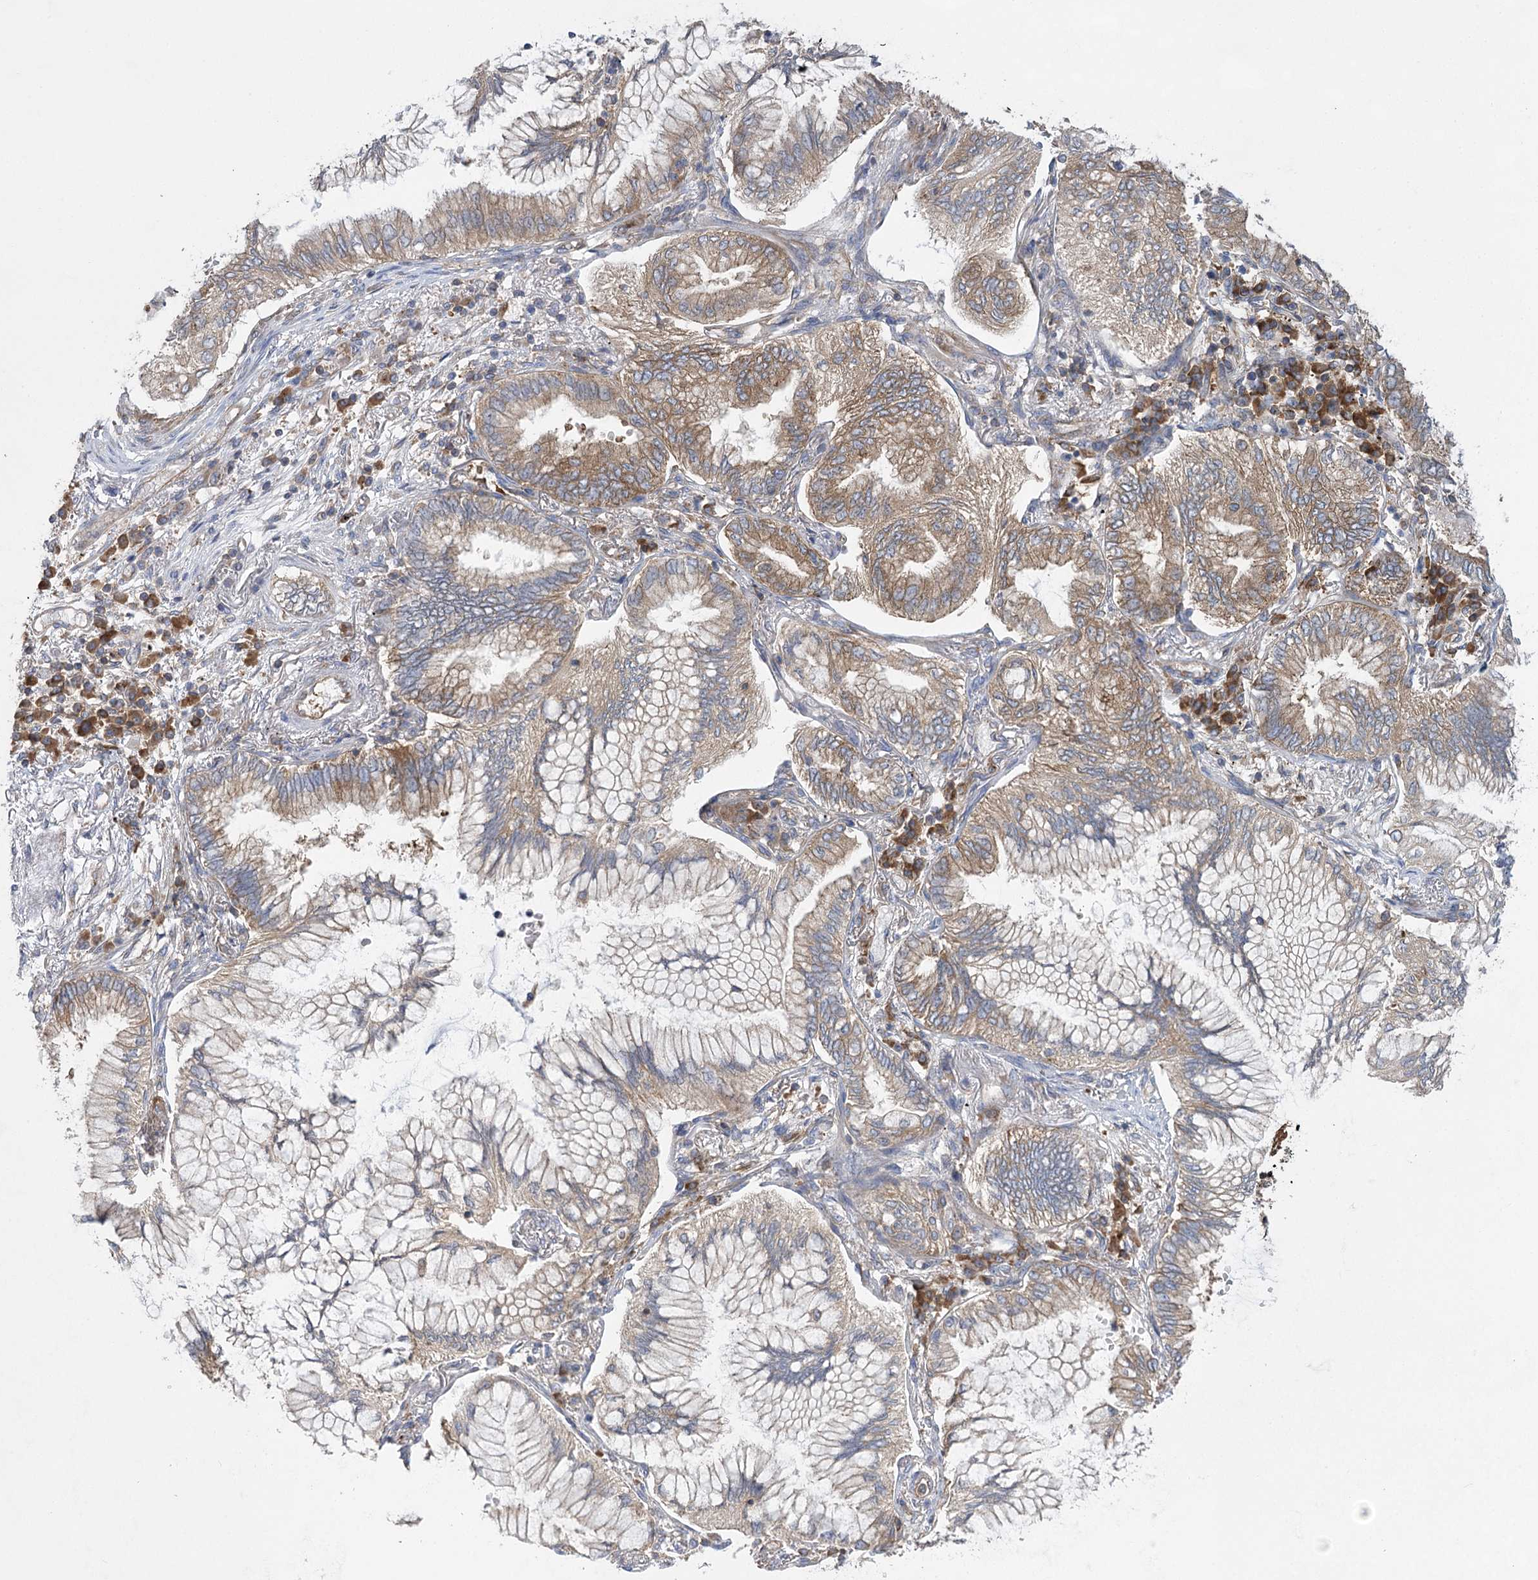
{"staining": {"intensity": "moderate", "quantity": ">75%", "location": "cytoplasmic/membranous"}, "tissue": "lung cancer", "cell_type": "Tumor cells", "image_type": "cancer", "snomed": [{"axis": "morphology", "description": "Adenocarcinoma, NOS"}, {"axis": "topography", "description": "Lung"}], "caption": "Immunohistochemistry (IHC) staining of lung cancer, which demonstrates medium levels of moderate cytoplasmic/membranous positivity in about >75% of tumor cells indicating moderate cytoplasmic/membranous protein positivity. The staining was performed using DAB (3,3'-diaminobenzidine) (brown) for protein detection and nuclei were counterstained in hematoxylin (blue).", "gene": "EIF3A", "patient": {"sex": "female", "age": 70}}